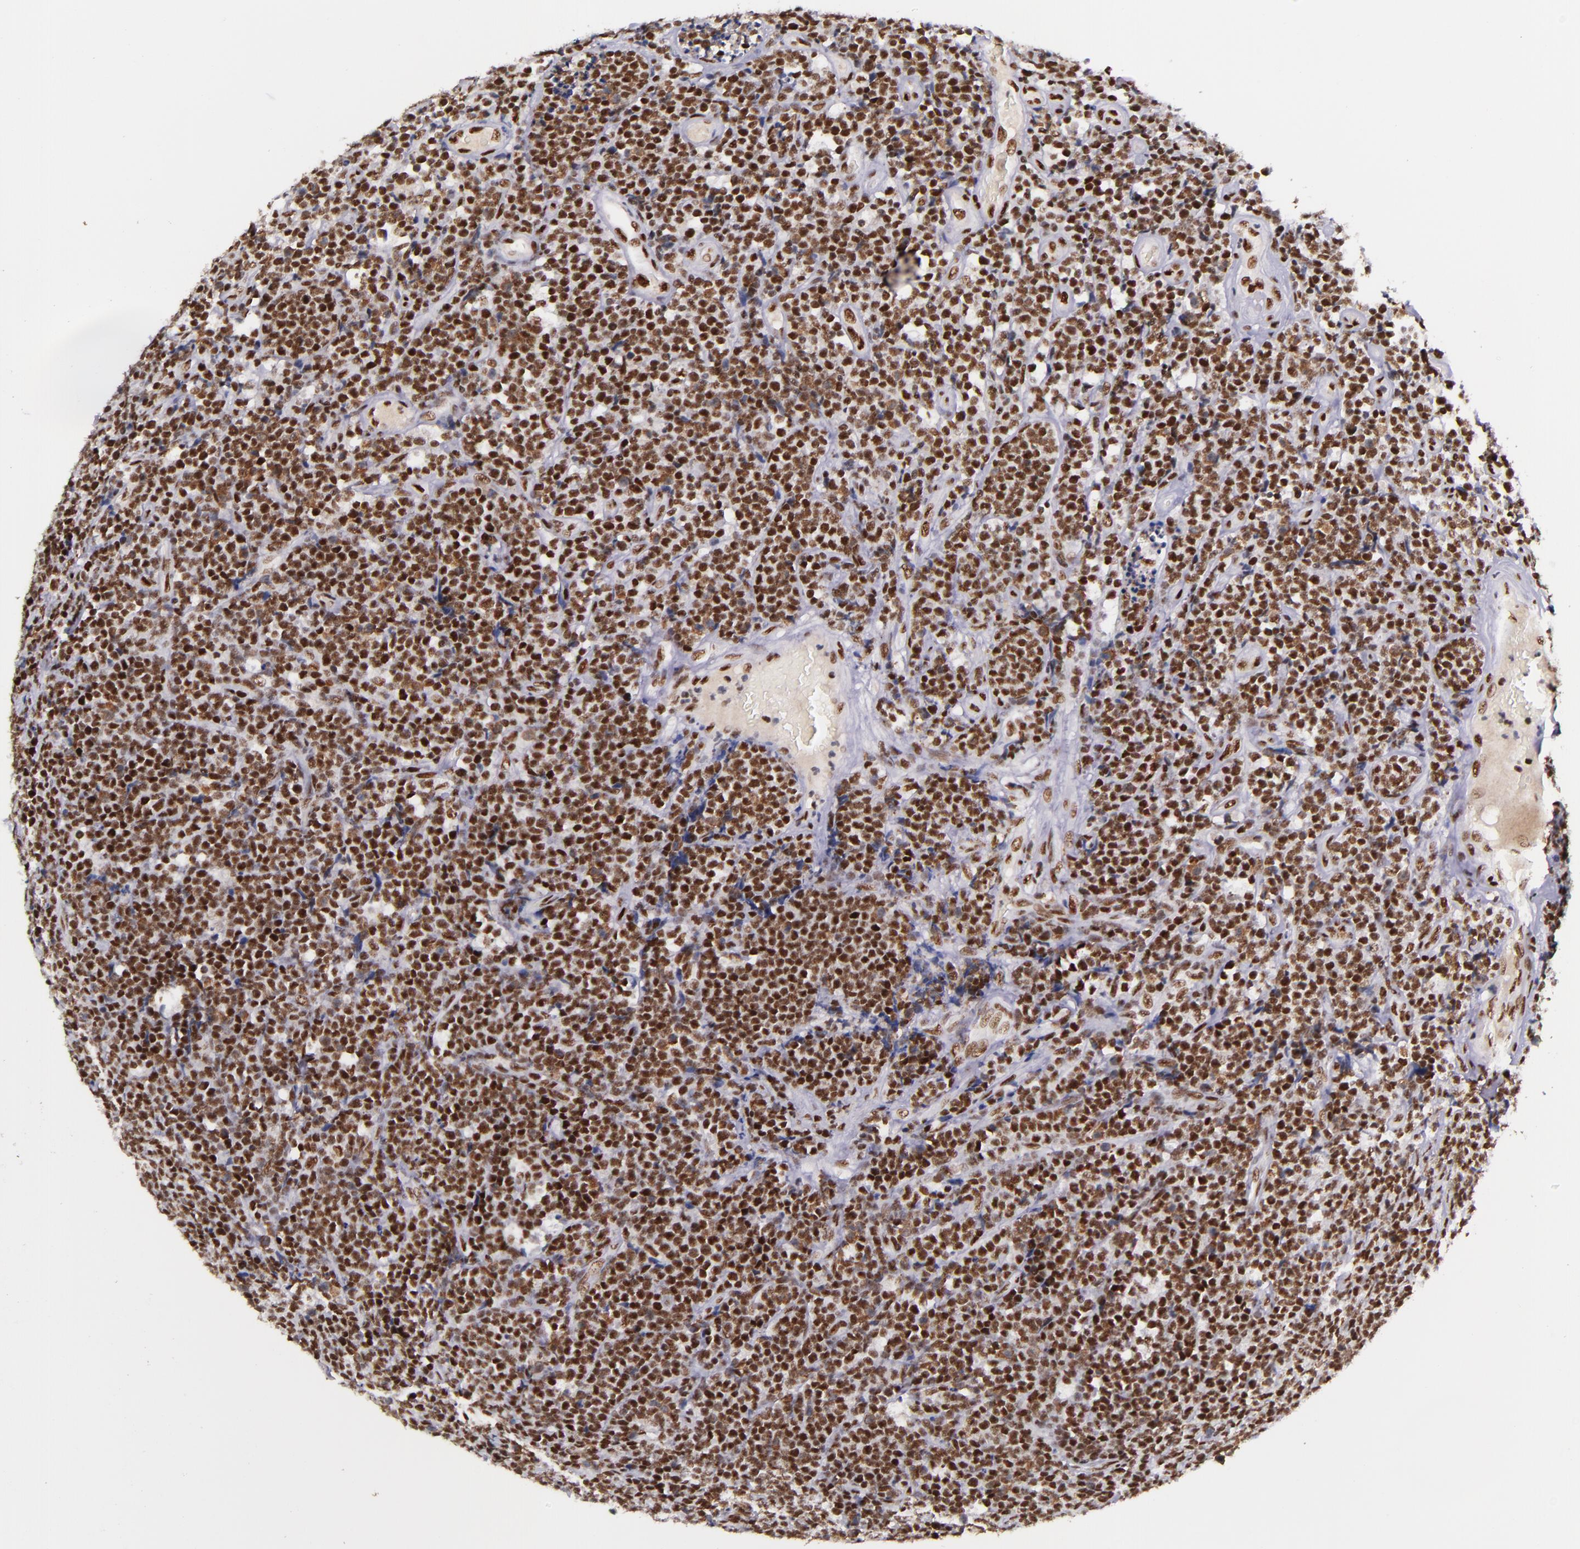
{"staining": {"intensity": "strong", "quantity": ">75%", "location": "nuclear"}, "tissue": "lymphoma", "cell_type": "Tumor cells", "image_type": "cancer", "snomed": [{"axis": "morphology", "description": "Malignant lymphoma, non-Hodgkin's type, High grade"}, {"axis": "topography", "description": "Small intestine"}, {"axis": "topography", "description": "Colon"}], "caption": "Lymphoma stained with immunohistochemistry demonstrates strong nuclear staining in about >75% of tumor cells.", "gene": "GPKOW", "patient": {"sex": "male", "age": 8}}